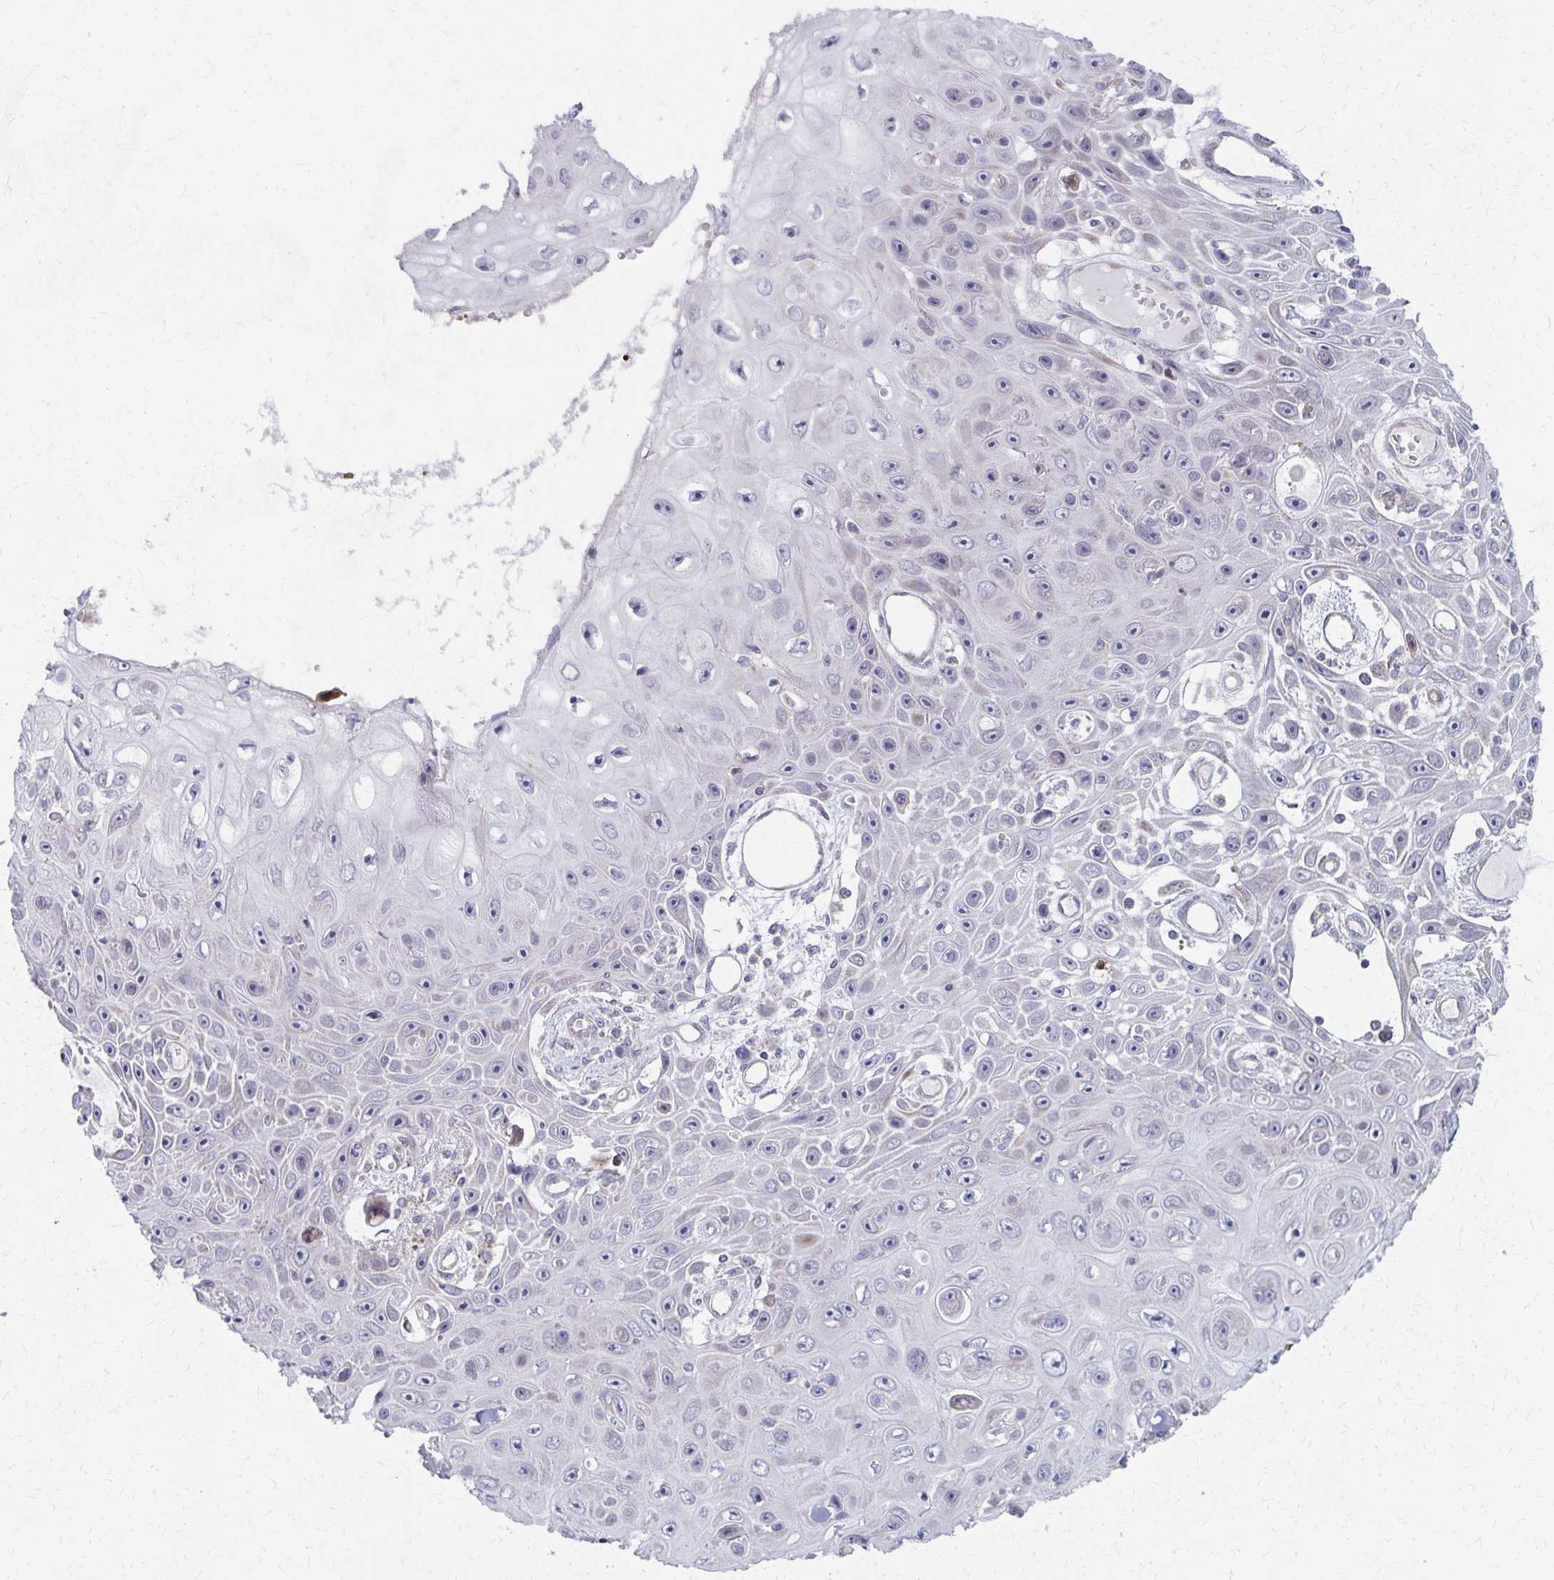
{"staining": {"intensity": "negative", "quantity": "none", "location": "none"}, "tissue": "skin cancer", "cell_type": "Tumor cells", "image_type": "cancer", "snomed": [{"axis": "morphology", "description": "Squamous cell carcinoma, NOS"}, {"axis": "topography", "description": "Skin"}], "caption": "High power microscopy micrograph of an immunohistochemistry photomicrograph of skin cancer, revealing no significant staining in tumor cells.", "gene": "FAHD1", "patient": {"sex": "male", "age": 82}}